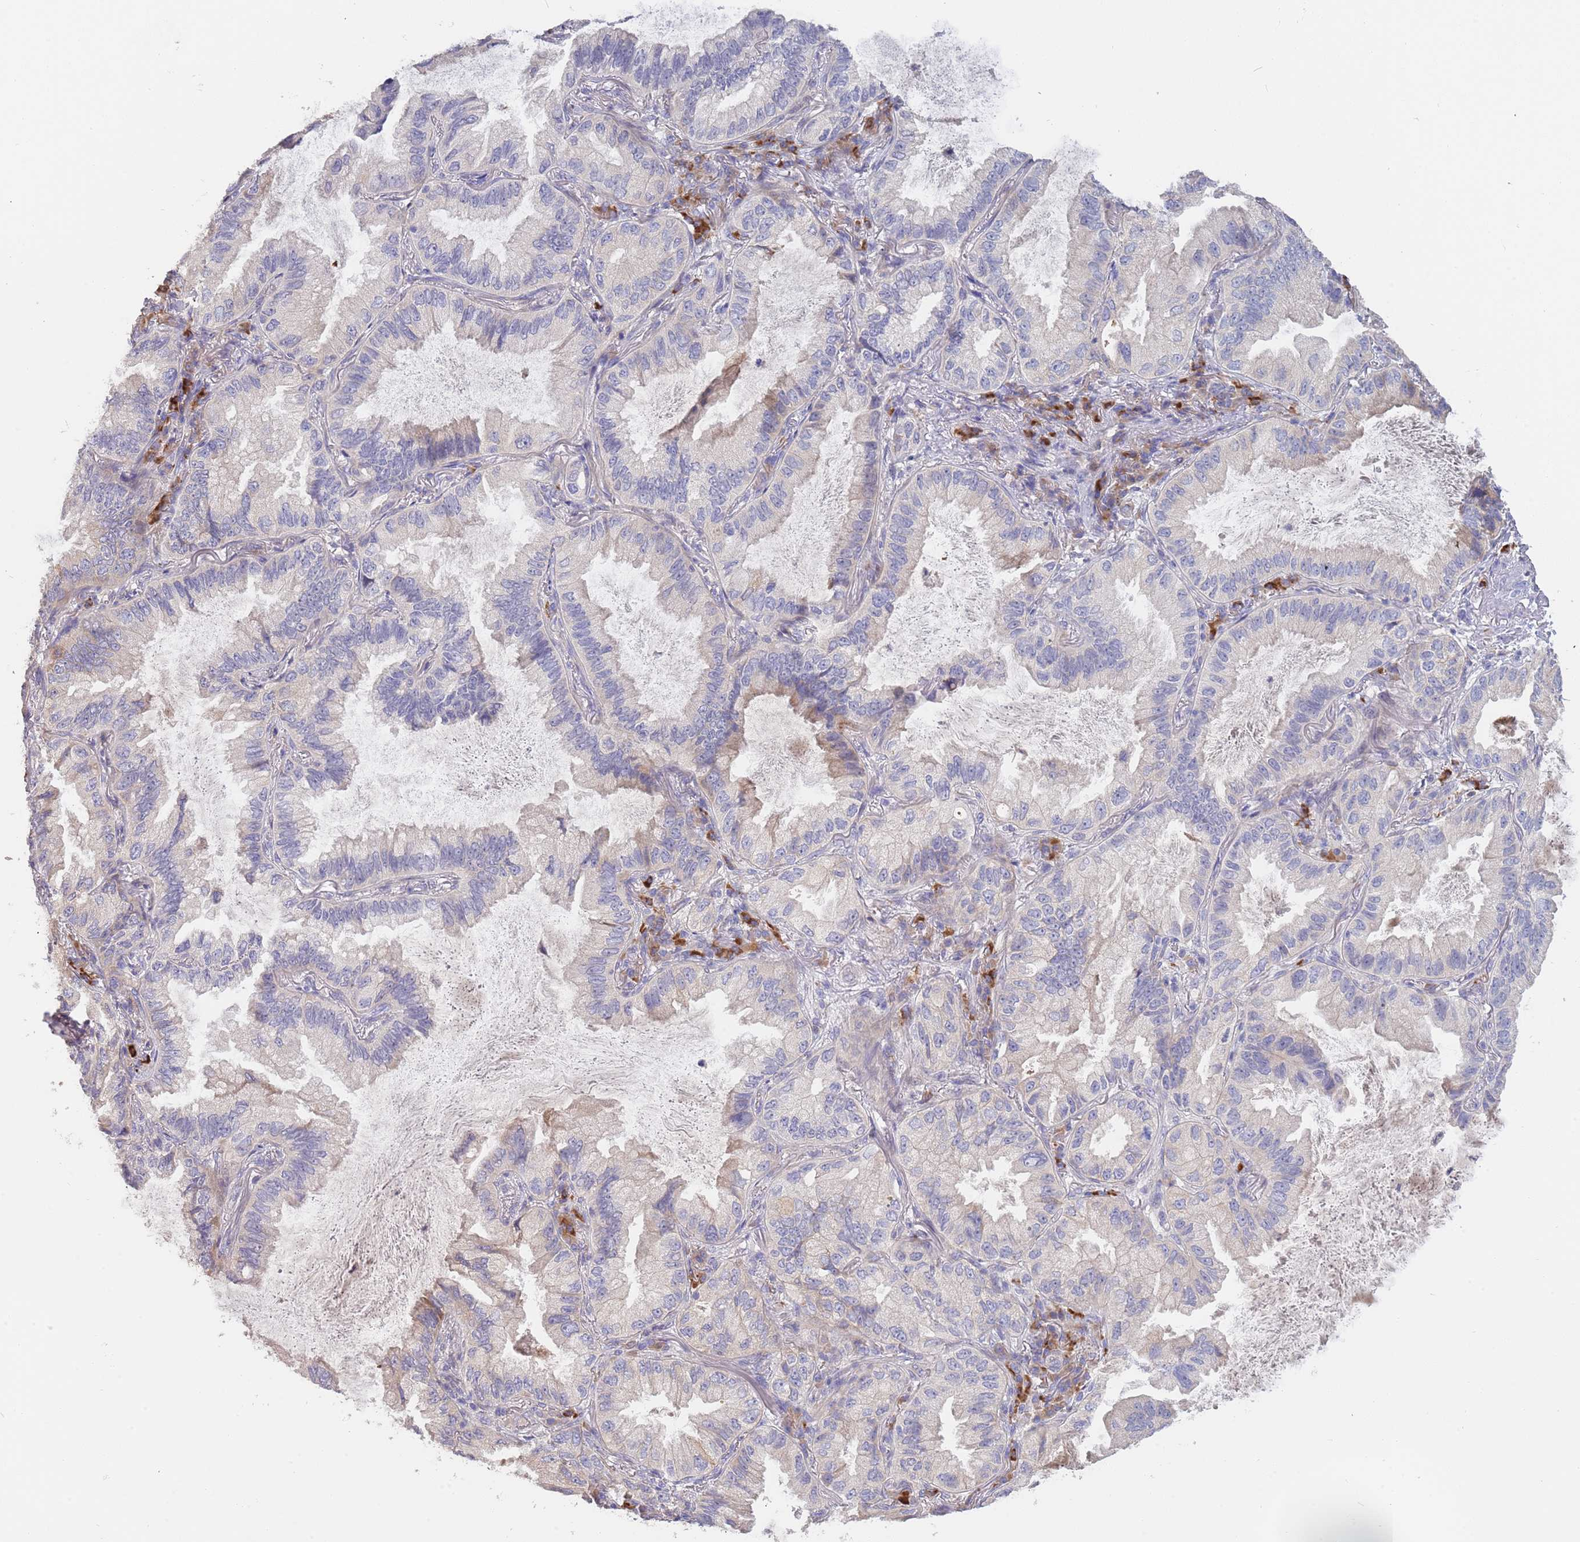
{"staining": {"intensity": "weak", "quantity": "<25%", "location": "cytoplasmic/membranous"}, "tissue": "lung cancer", "cell_type": "Tumor cells", "image_type": "cancer", "snomed": [{"axis": "morphology", "description": "Adenocarcinoma, NOS"}, {"axis": "topography", "description": "Lung"}], "caption": "Immunohistochemistry histopathology image of neoplastic tissue: human lung adenocarcinoma stained with DAB (3,3'-diaminobenzidine) reveals no significant protein staining in tumor cells. The staining was performed using DAB to visualize the protein expression in brown, while the nuclei were stained in blue with hematoxylin (Magnification: 20x).", "gene": "SUSD1", "patient": {"sex": "female", "age": 69}}